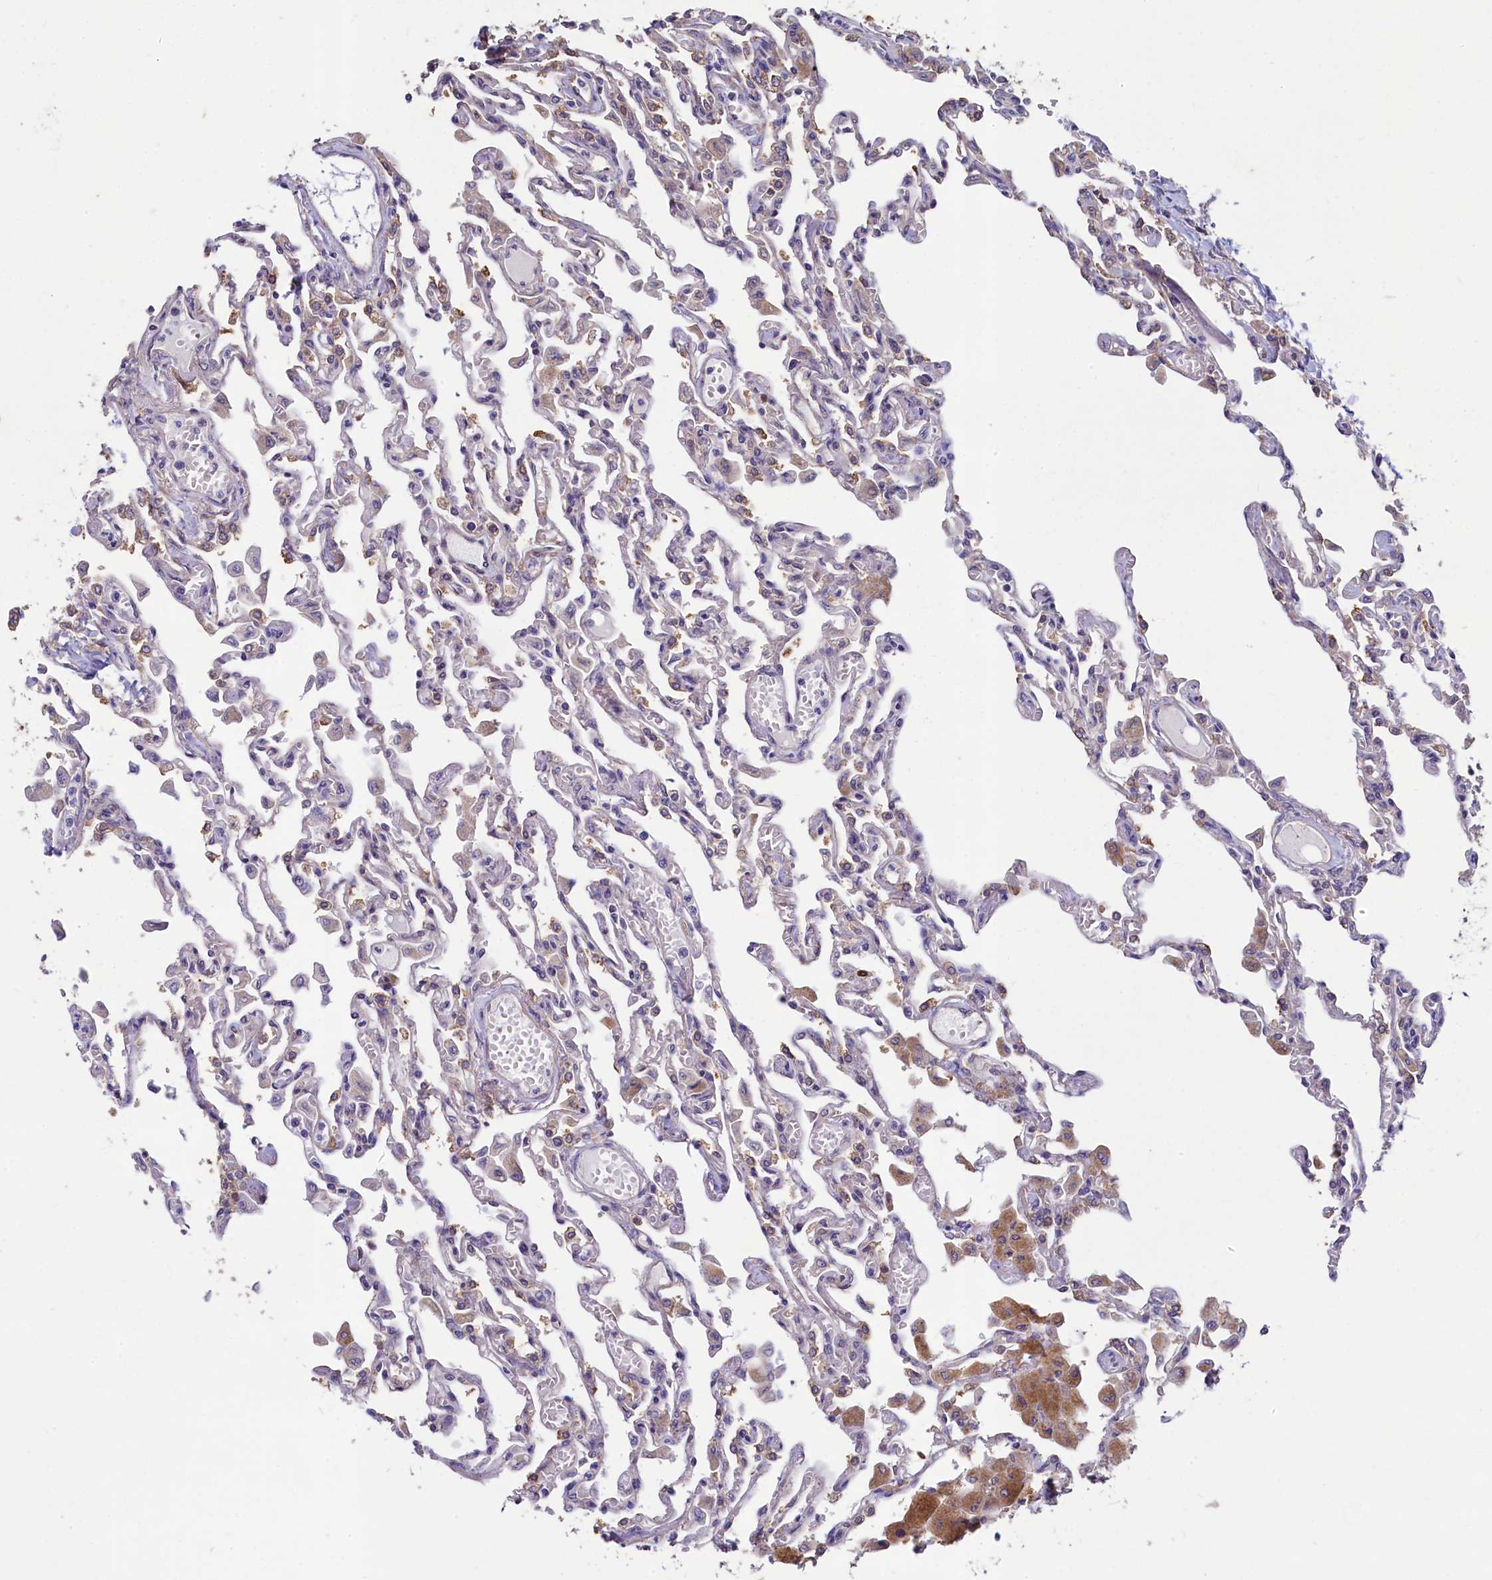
{"staining": {"intensity": "negative", "quantity": "none", "location": "none"}, "tissue": "lung", "cell_type": "Alveolar cells", "image_type": "normal", "snomed": [{"axis": "morphology", "description": "Normal tissue, NOS"}, {"axis": "topography", "description": "Bronchus"}, {"axis": "topography", "description": "Lung"}], "caption": "Alveolar cells show no significant staining in unremarkable lung.", "gene": "SPATA2L", "patient": {"sex": "female", "age": 49}}